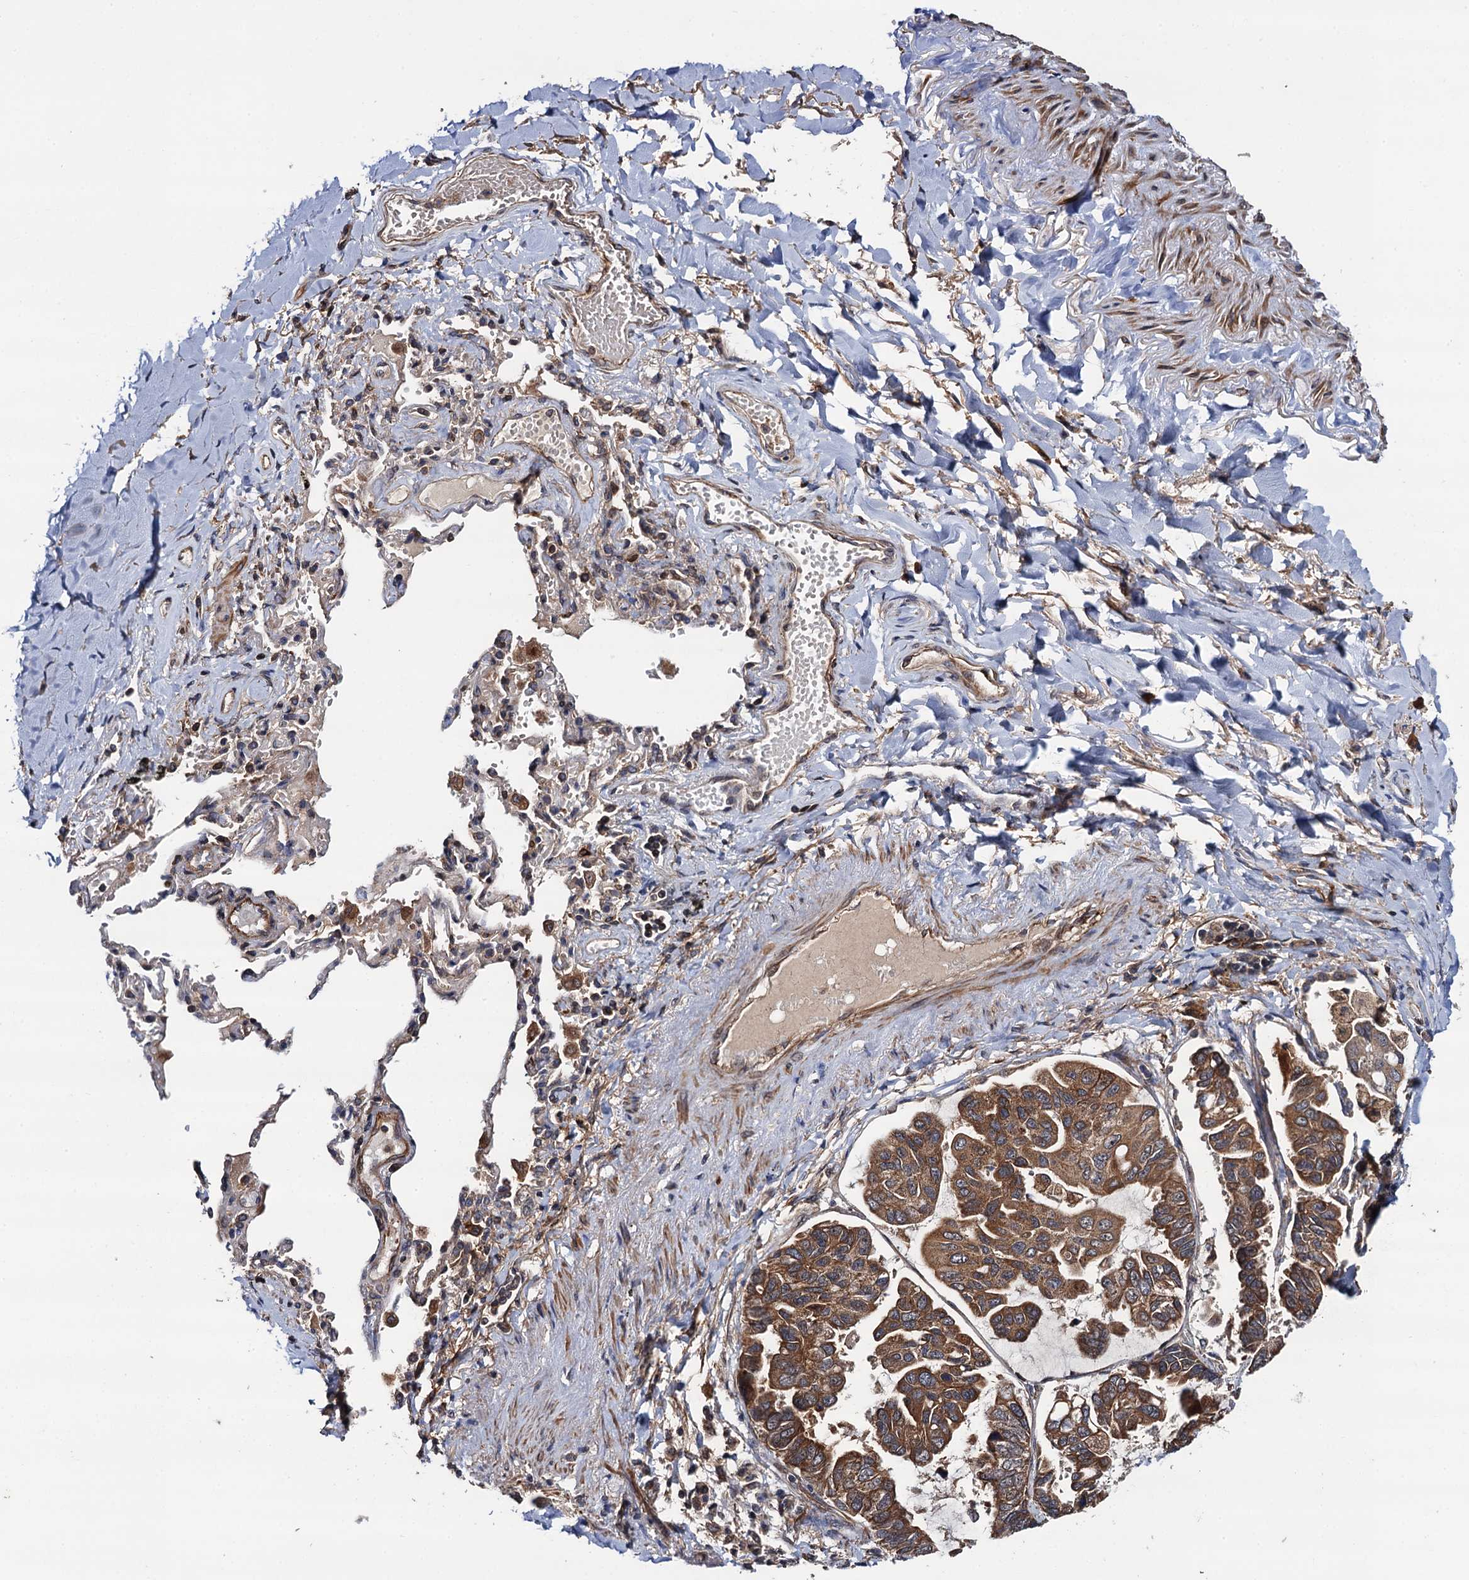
{"staining": {"intensity": "moderate", "quantity": ">75%", "location": "cytoplasmic/membranous"}, "tissue": "lung cancer", "cell_type": "Tumor cells", "image_type": "cancer", "snomed": [{"axis": "morphology", "description": "Adenocarcinoma, NOS"}, {"axis": "topography", "description": "Lung"}], "caption": "This micrograph reveals IHC staining of adenocarcinoma (lung), with medium moderate cytoplasmic/membranous positivity in about >75% of tumor cells.", "gene": "FSIP1", "patient": {"sex": "male", "age": 64}}